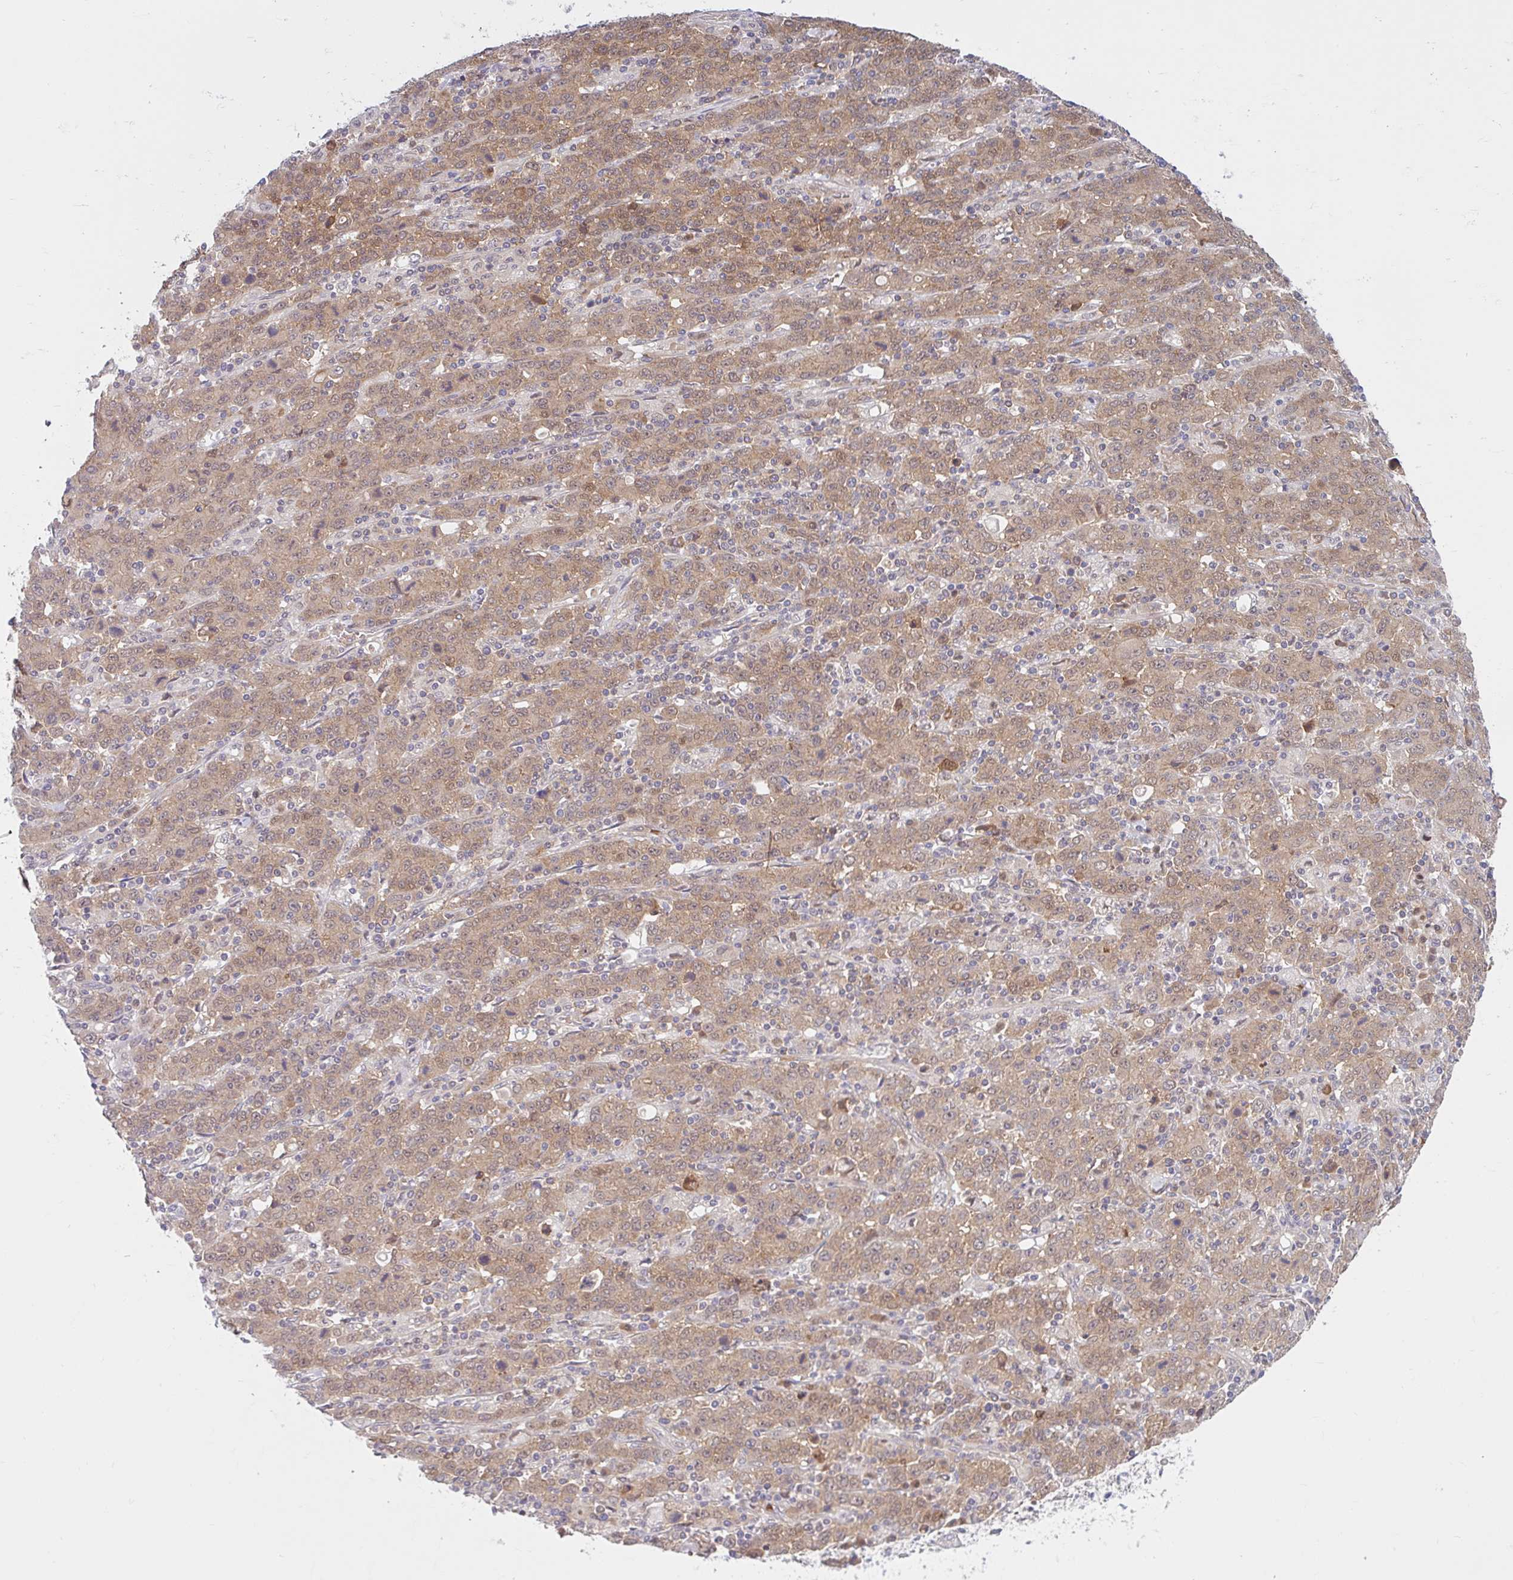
{"staining": {"intensity": "moderate", "quantity": ">75%", "location": "cytoplasmic/membranous"}, "tissue": "stomach cancer", "cell_type": "Tumor cells", "image_type": "cancer", "snomed": [{"axis": "morphology", "description": "Adenocarcinoma, NOS"}, {"axis": "topography", "description": "Stomach, upper"}], "caption": "This histopathology image exhibits IHC staining of human stomach adenocarcinoma, with medium moderate cytoplasmic/membranous expression in about >75% of tumor cells.", "gene": "HMBS", "patient": {"sex": "male", "age": 69}}